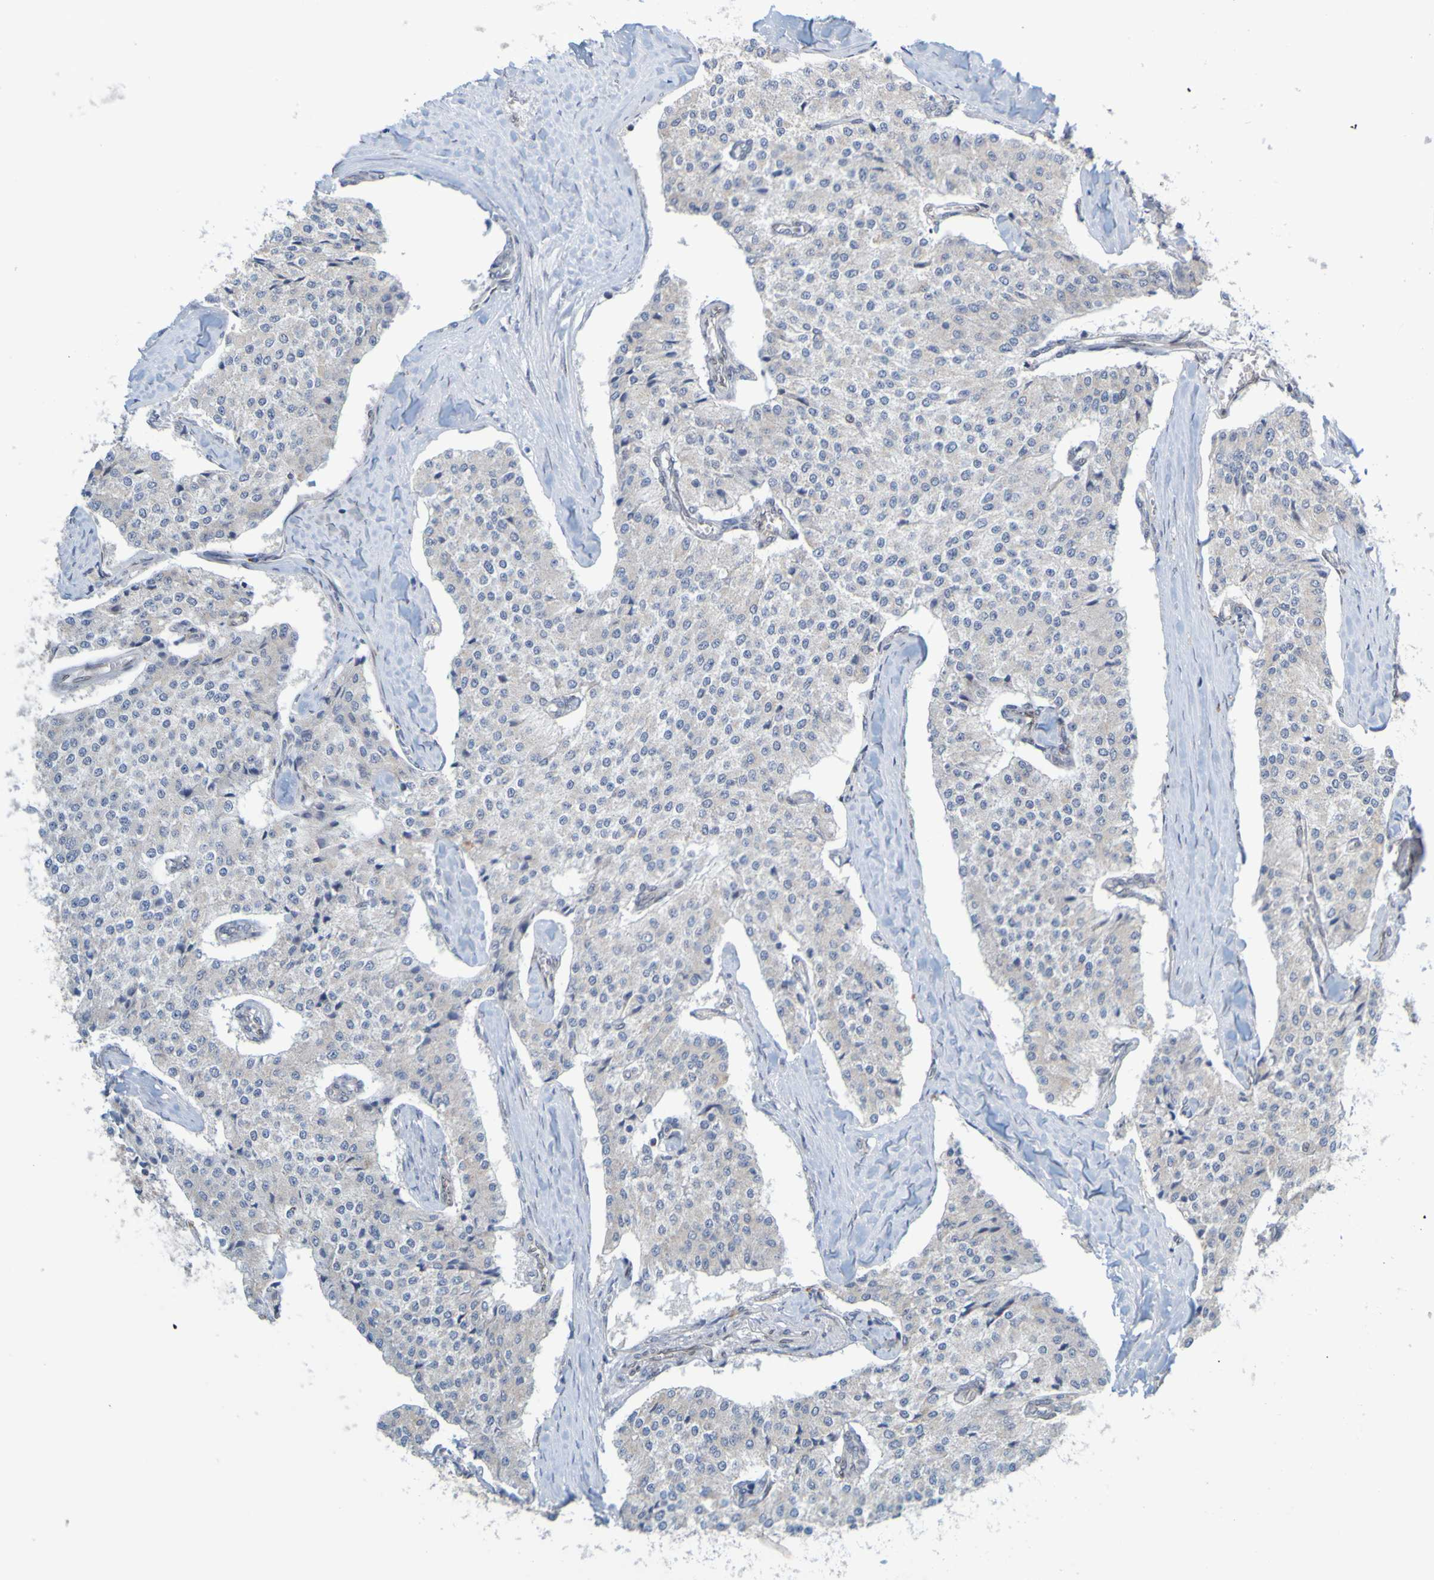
{"staining": {"intensity": "negative", "quantity": "none", "location": "none"}, "tissue": "carcinoid", "cell_type": "Tumor cells", "image_type": "cancer", "snomed": [{"axis": "morphology", "description": "Carcinoid, malignant, NOS"}, {"axis": "topography", "description": "Colon"}], "caption": "Tumor cells are negative for protein expression in human malignant carcinoid.", "gene": "MAG", "patient": {"sex": "female", "age": 52}}